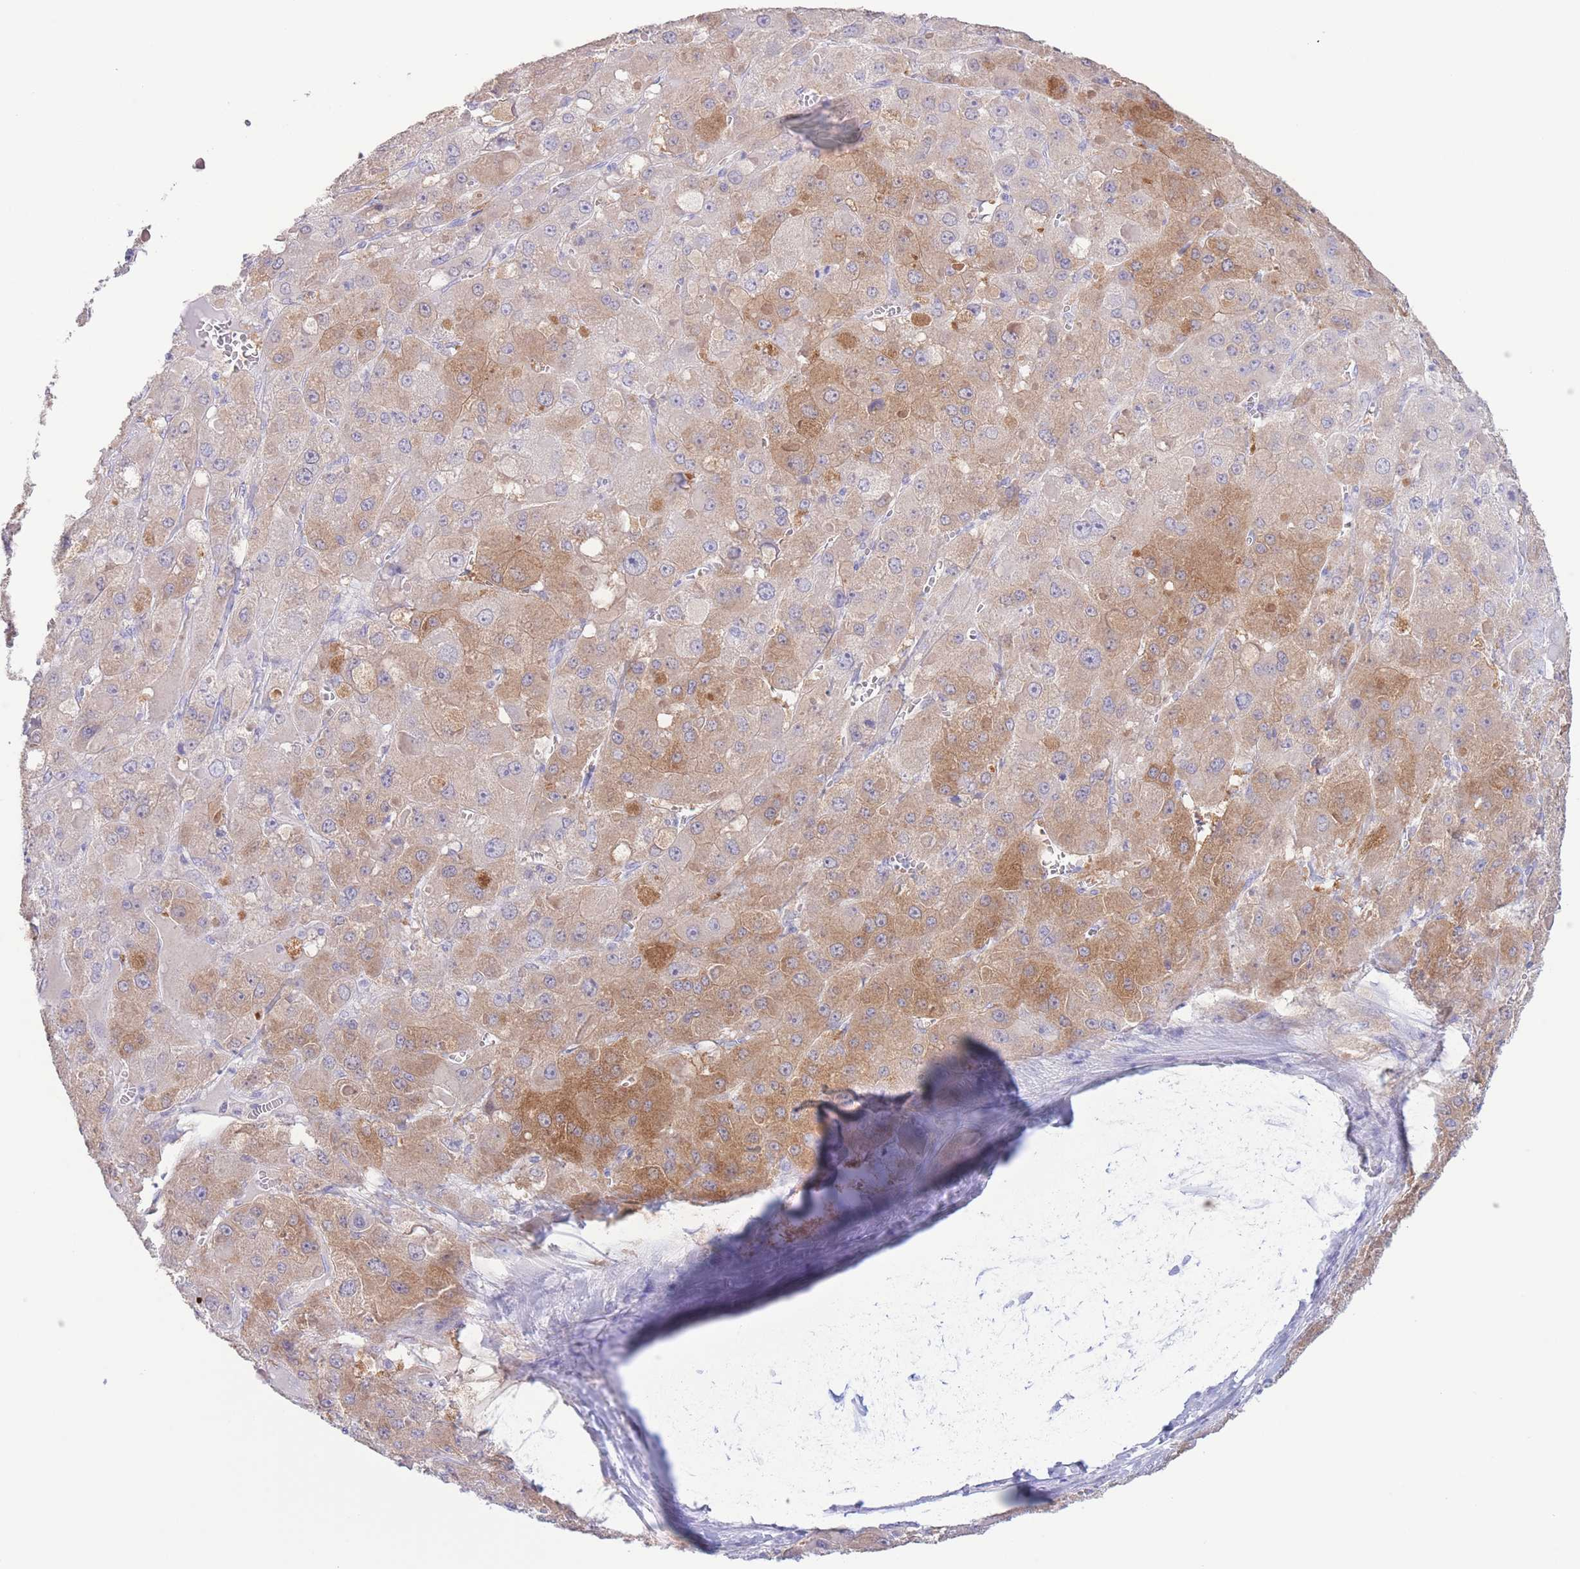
{"staining": {"intensity": "moderate", "quantity": "25%-75%", "location": "cytoplasmic/membranous"}, "tissue": "liver cancer", "cell_type": "Tumor cells", "image_type": "cancer", "snomed": [{"axis": "morphology", "description": "Carcinoma, Hepatocellular, NOS"}, {"axis": "topography", "description": "Liver"}], "caption": "Protein expression analysis of human liver cancer reveals moderate cytoplasmic/membranous positivity in about 25%-75% of tumor cells. The staining was performed using DAB, with brown indicating positive protein expression. Nuclei are stained blue with hematoxylin.", "gene": "PKLR", "patient": {"sex": "female", "age": 73}}